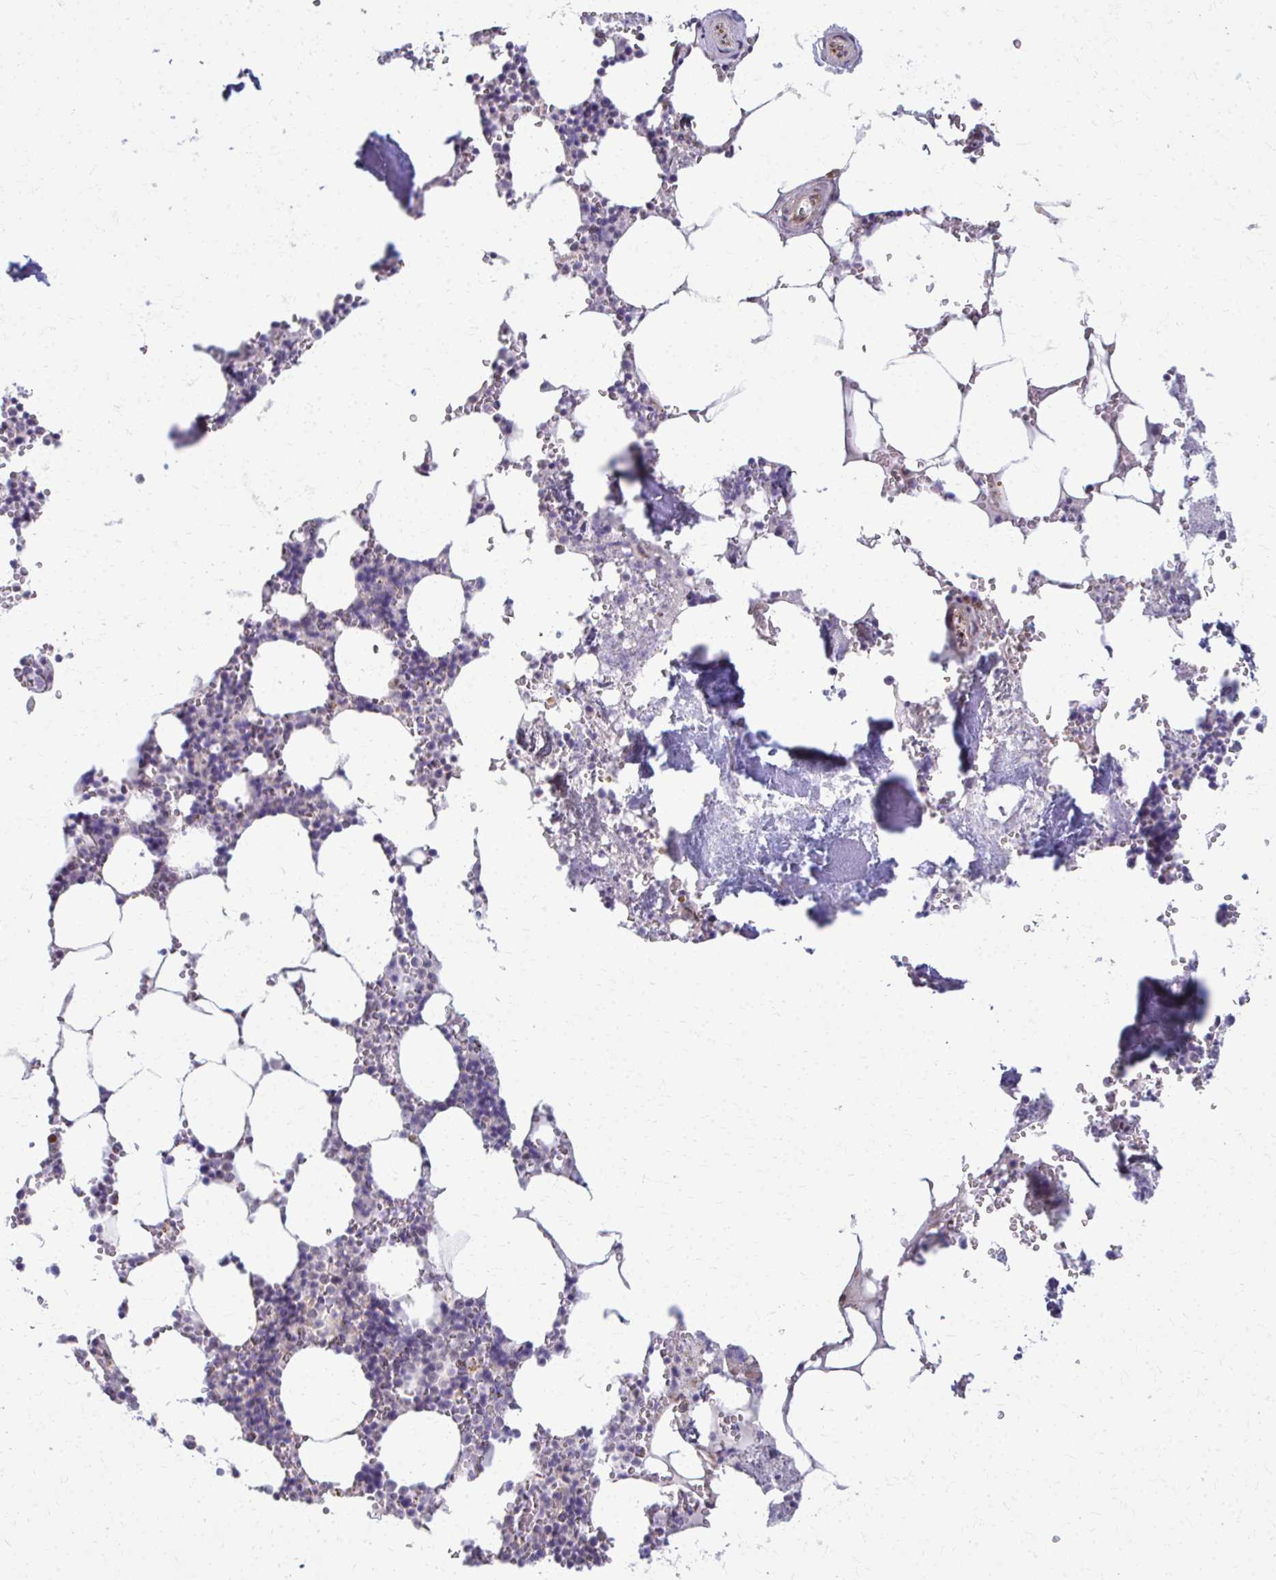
{"staining": {"intensity": "moderate", "quantity": "<25%", "location": "cytoplasmic/membranous,nuclear"}, "tissue": "bone marrow", "cell_type": "Hematopoietic cells", "image_type": "normal", "snomed": [{"axis": "morphology", "description": "Normal tissue, NOS"}, {"axis": "topography", "description": "Bone marrow"}], "caption": "Immunohistochemistry (IHC) of unremarkable bone marrow shows low levels of moderate cytoplasmic/membranous,nuclear expression in about <25% of hematopoietic cells.", "gene": "MAF1", "patient": {"sex": "male", "age": 54}}